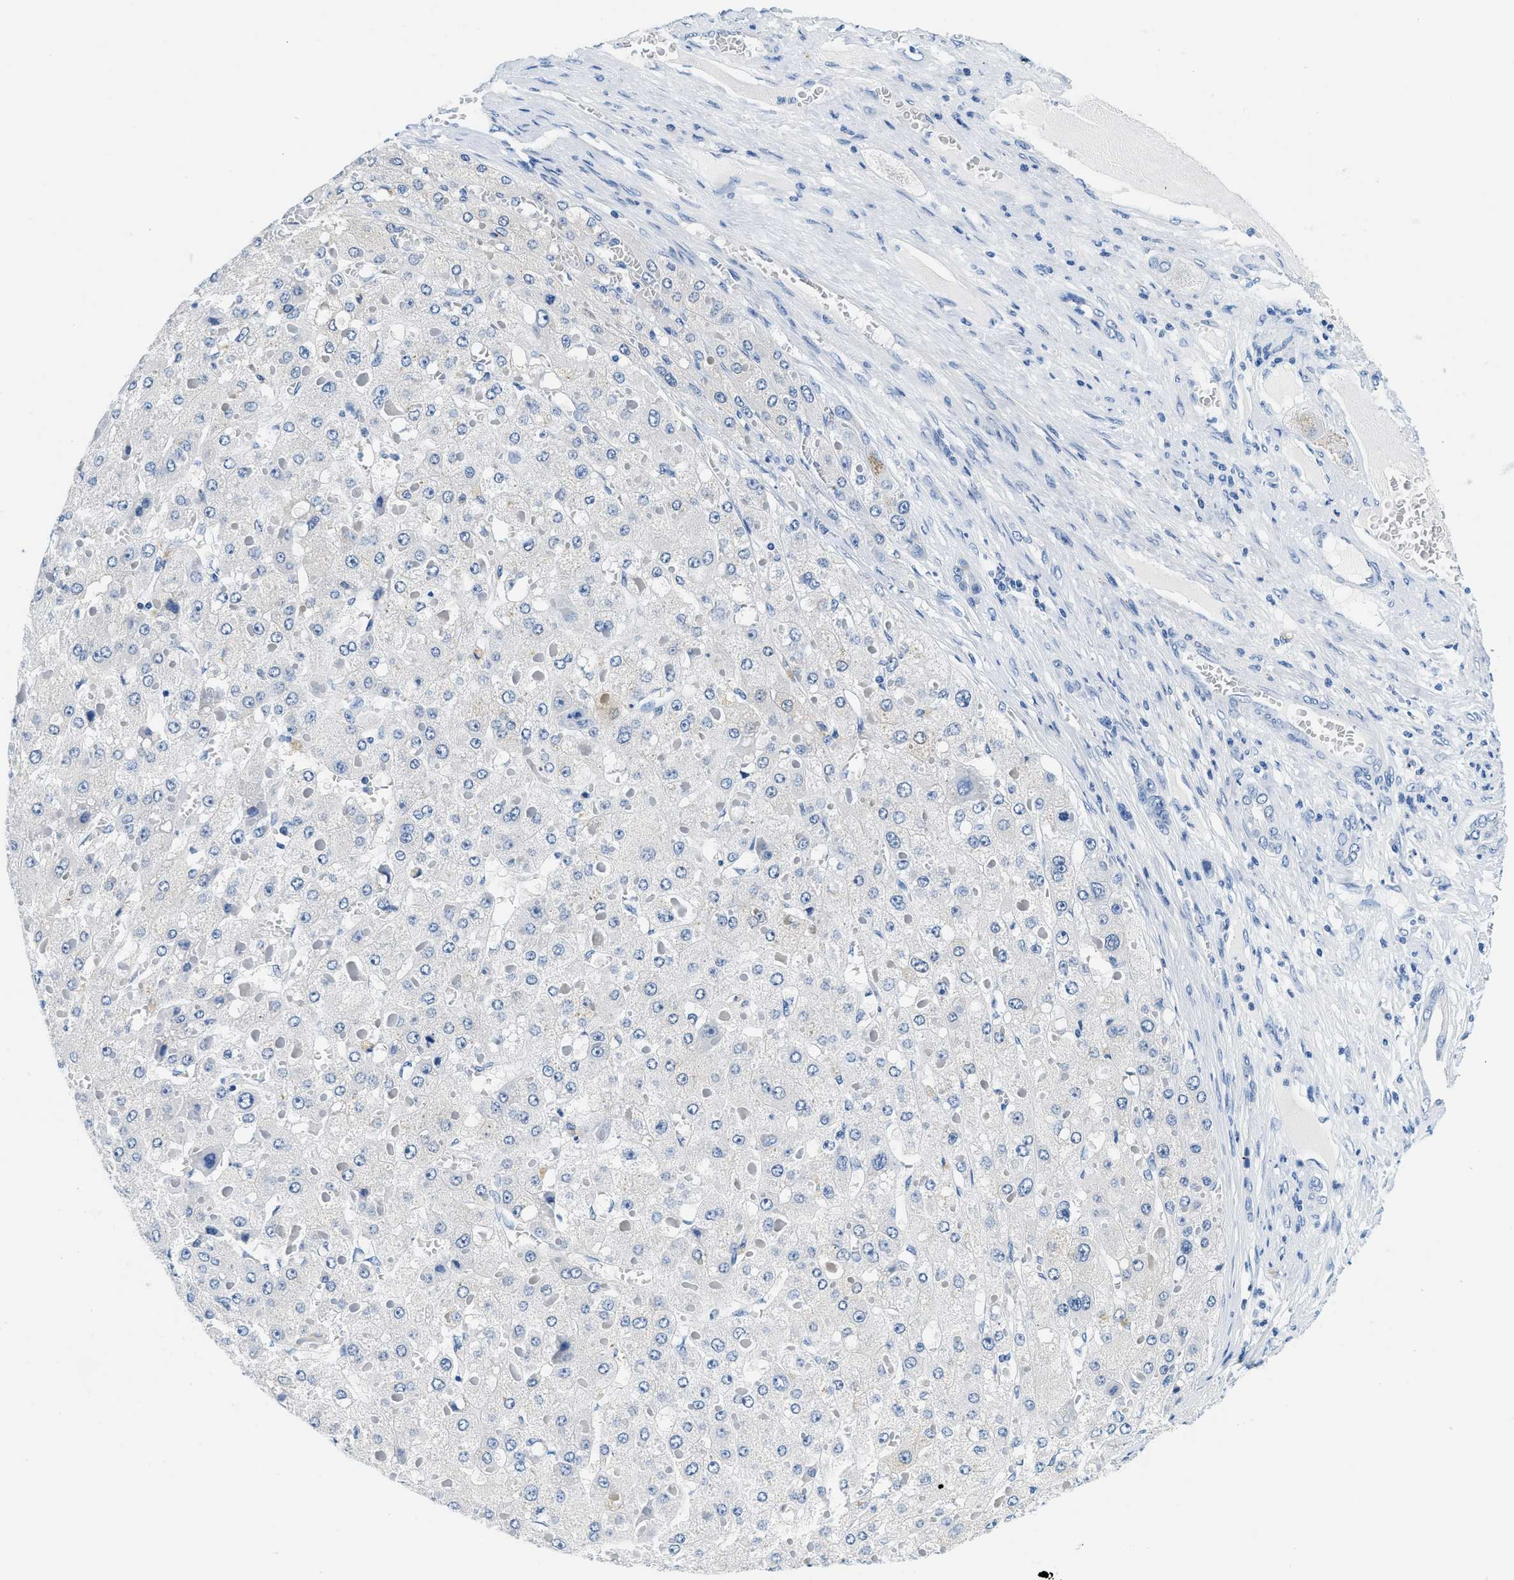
{"staining": {"intensity": "negative", "quantity": "none", "location": "none"}, "tissue": "liver cancer", "cell_type": "Tumor cells", "image_type": "cancer", "snomed": [{"axis": "morphology", "description": "Carcinoma, Hepatocellular, NOS"}, {"axis": "topography", "description": "Liver"}], "caption": "DAB immunohistochemical staining of human liver cancer shows no significant staining in tumor cells. (DAB (3,3'-diaminobenzidine) immunohistochemistry (IHC), high magnification).", "gene": "GSTM3", "patient": {"sex": "female", "age": 73}}